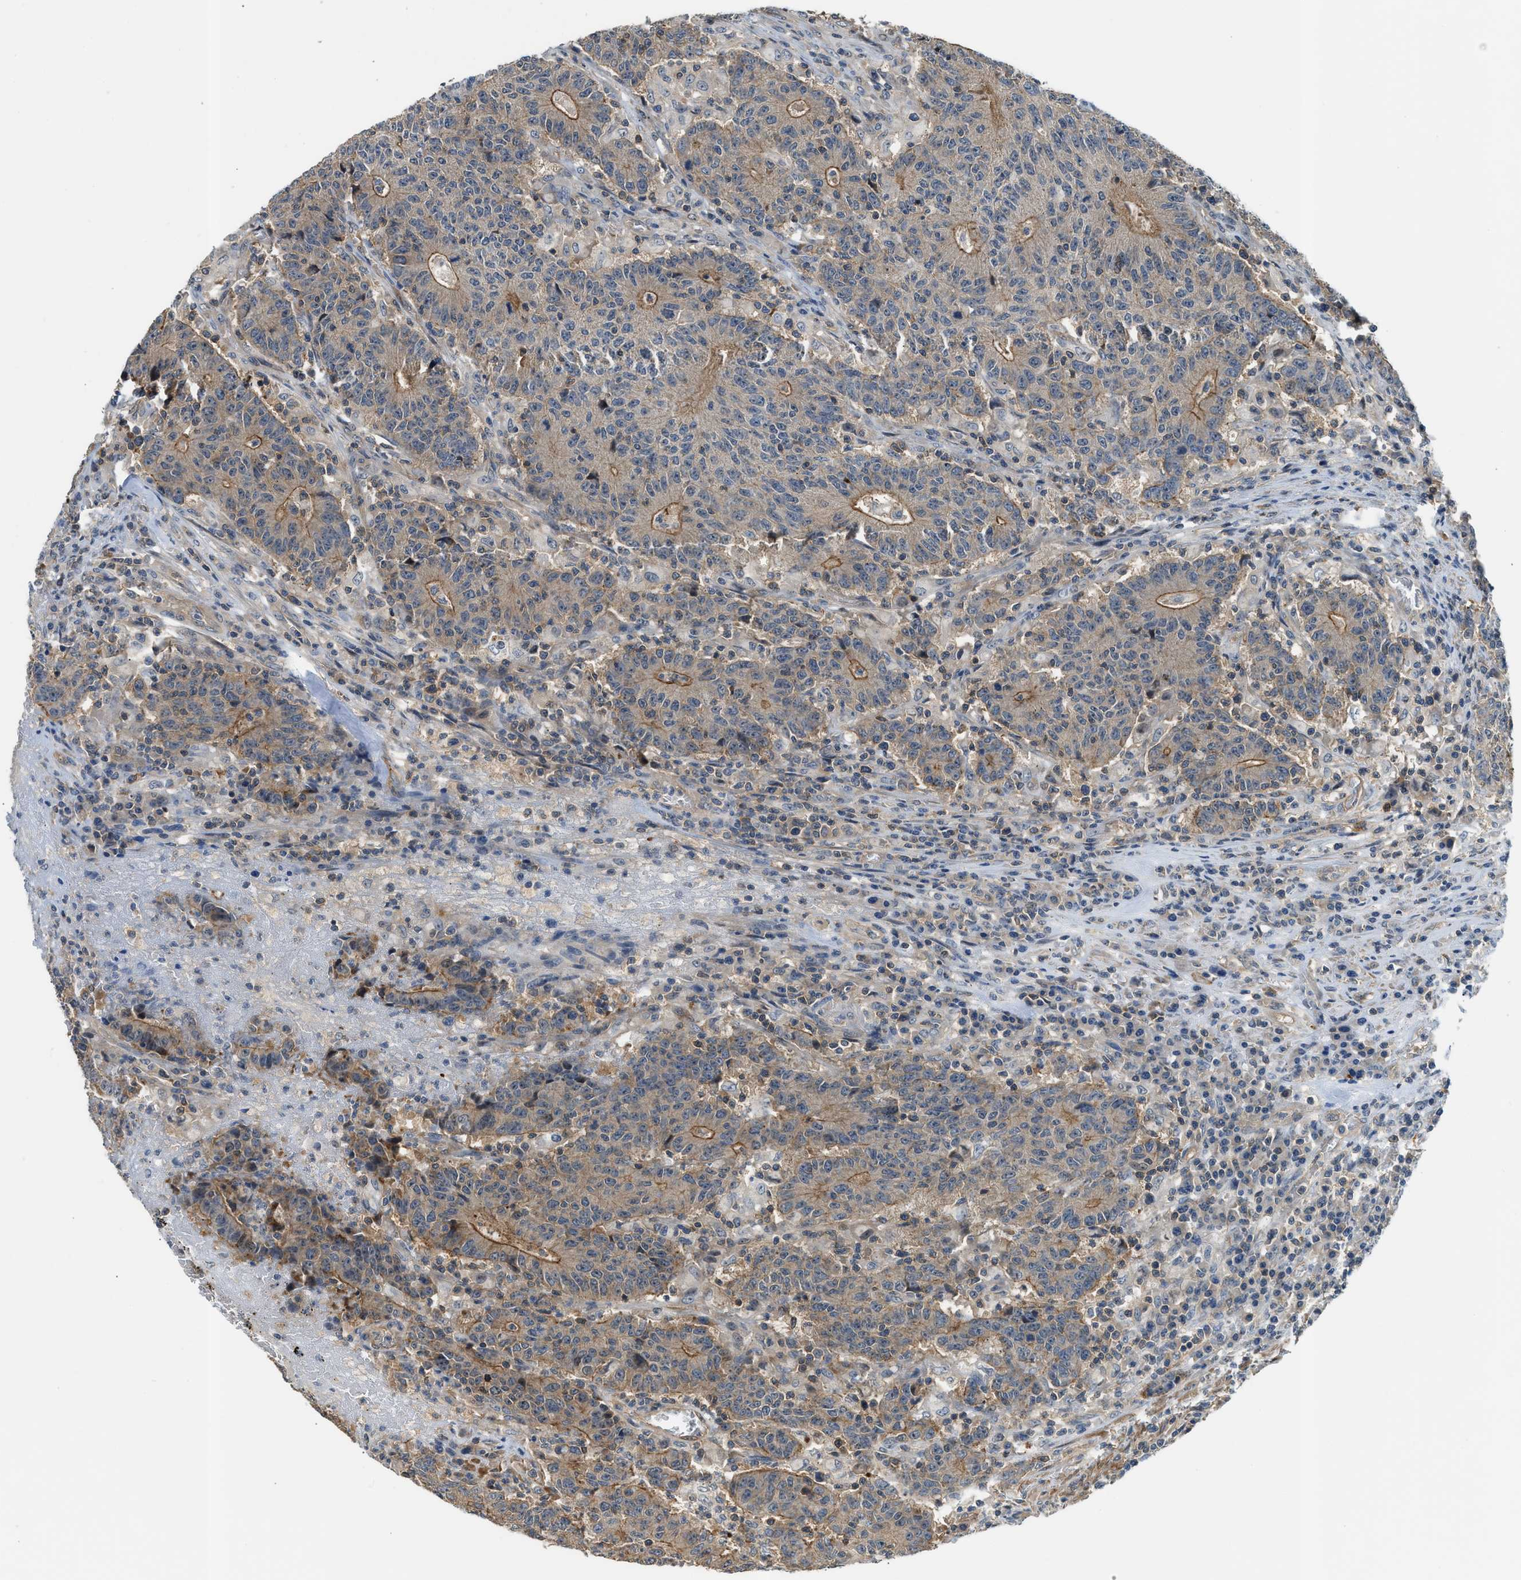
{"staining": {"intensity": "moderate", "quantity": ">75%", "location": "cytoplasmic/membranous"}, "tissue": "colorectal cancer", "cell_type": "Tumor cells", "image_type": "cancer", "snomed": [{"axis": "morphology", "description": "Adenocarcinoma, NOS"}, {"axis": "topography", "description": "Colon"}], "caption": "Protein staining of adenocarcinoma (colorectal) tissue exhibits moderate cytoplasmic/membranous staining in about >75% of tumor cells.", "gene": "CBLB", "patient": {"sex": "female", "age": 75}}